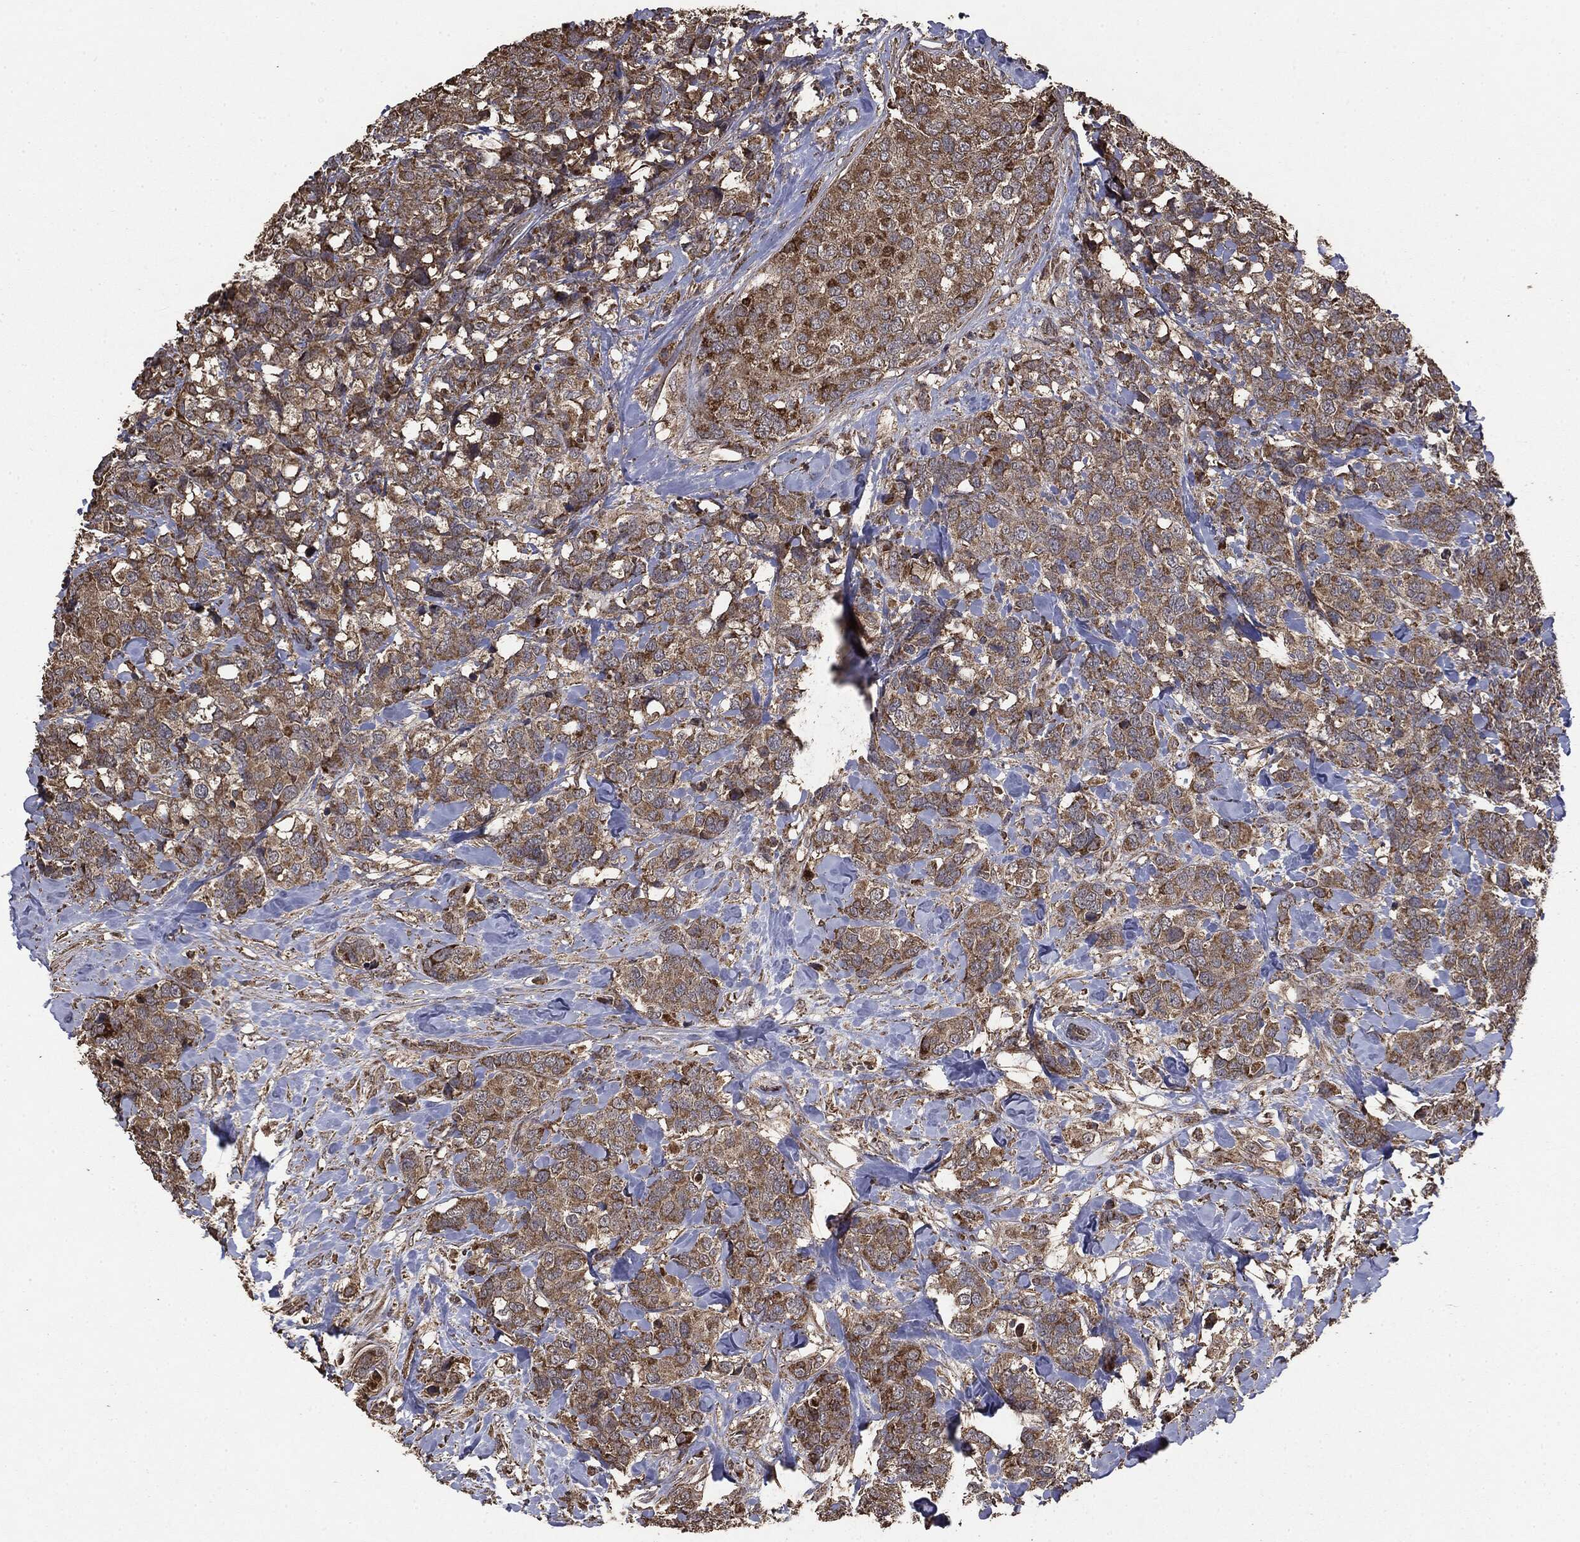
{"staining": {"intensity": "moderate", "quantity": ">75%", "location": "cytoplasmic/membranous"}, "tissue": "breast cancer", "cell_type": "Tumor cells", "image_type": "cancer", "snomed": [{"axis": "morphology", "description": "Lobular carcinoma"}, {"axis": "topography", "description": "Breast"}], "caption": "DAB immunohistochemical staining of breast cancer shows moderate cytoplasmic/membranous protein expression in about >75% of tumor cells.", "gene": "MTOR", "patient": {"sex": "female", "age": 59}}